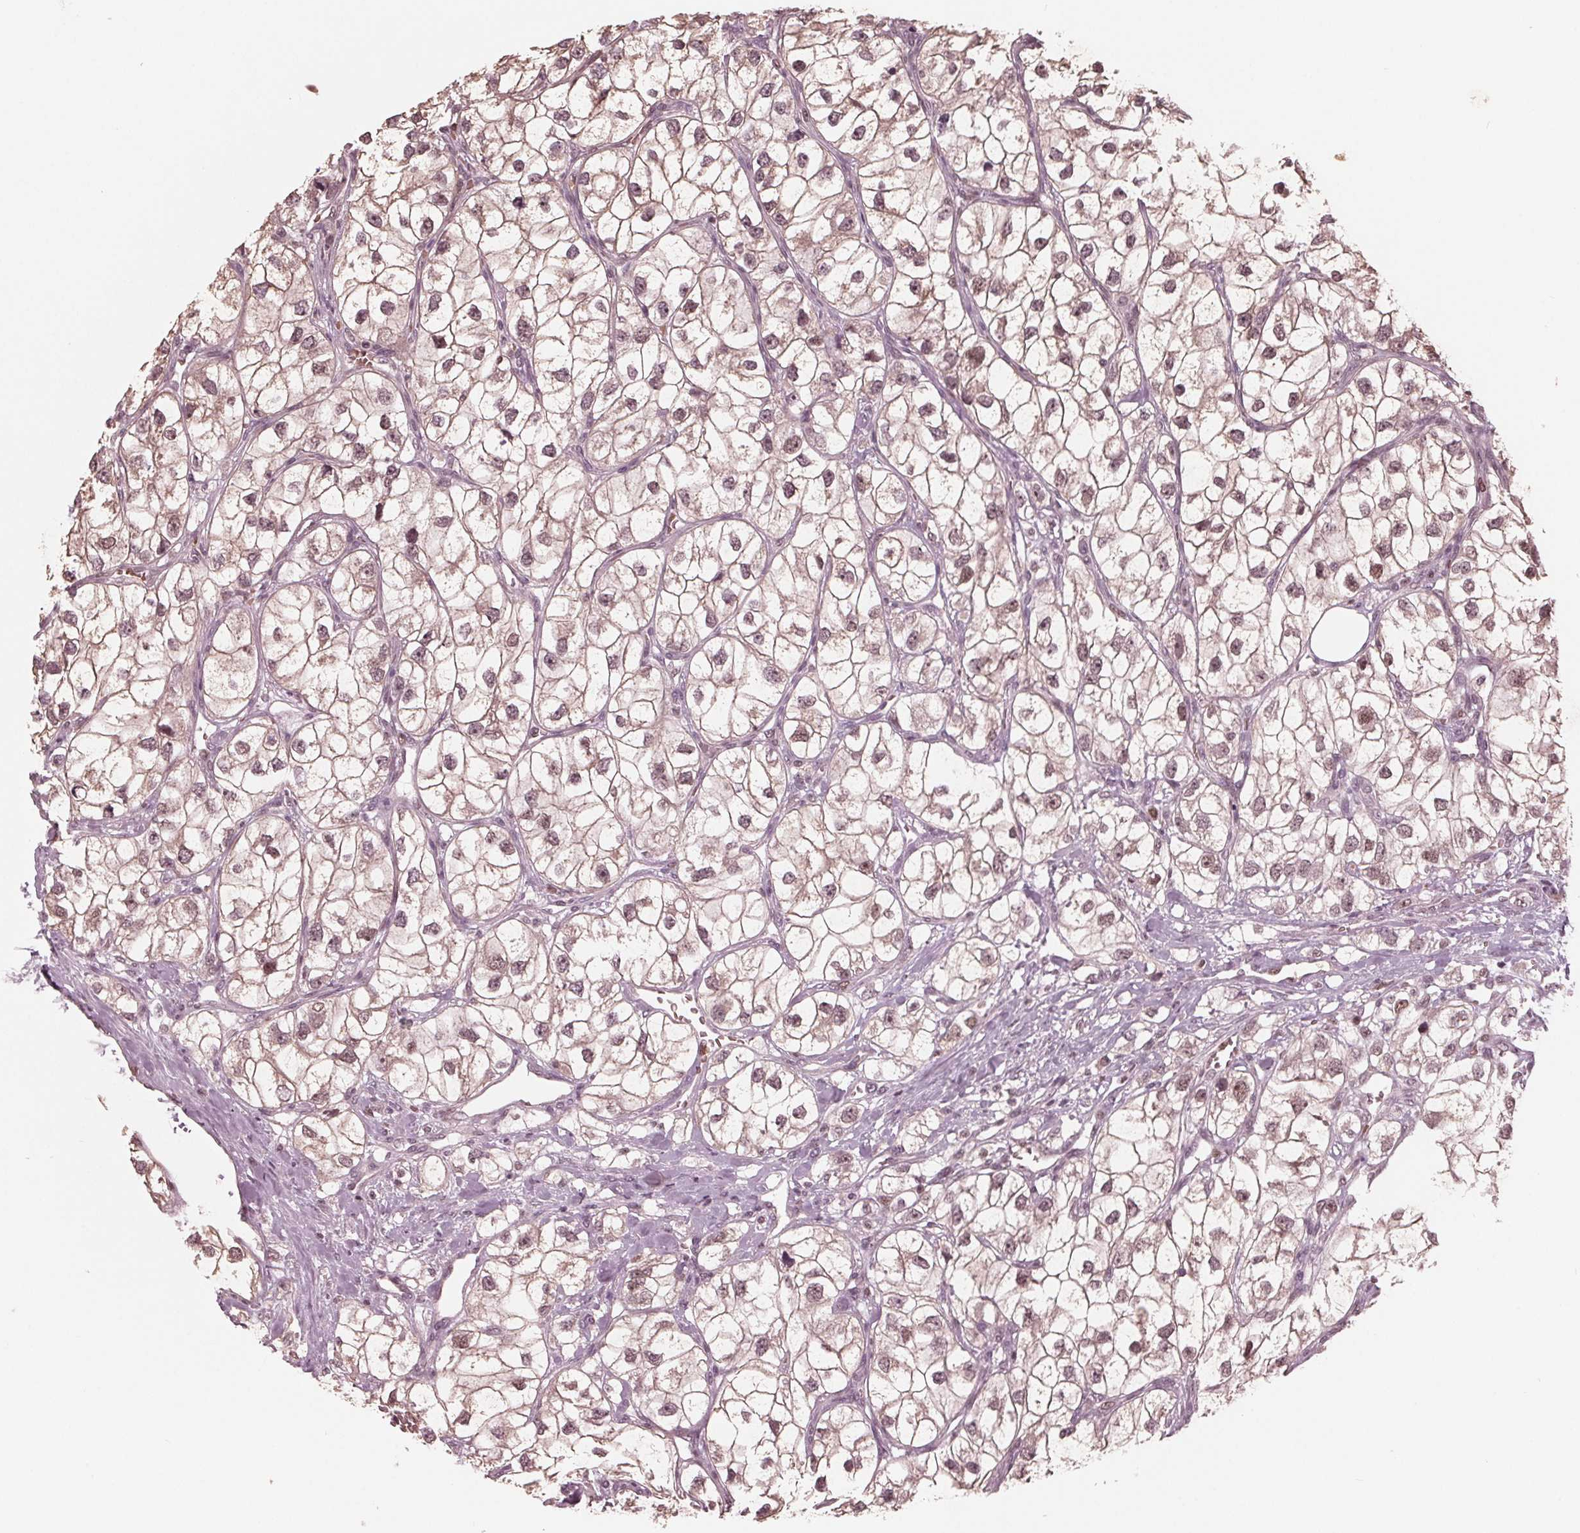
{"staining": {"intensity": "moderate", "quantity": ">75%", "location": "nuclear"}, "tissue": "renal cancer", "cell_type": "Tumor cells", "image_type": "cancer", "snomed": [{"axis": "morphology", "description": "Adenocarcinoma, NOS"}, {"axis": "topography", "description": "Kidney"}], "caption": "Renal cancer stained with immunohistochemistry reveals moderate nuclear expression in approximately >75% of tumor cells. (DAB = brown stain, brightfield microscopy at high magnification).", "gene": "HIRIP3", "patient": {"sex": "male", "age": 59}}